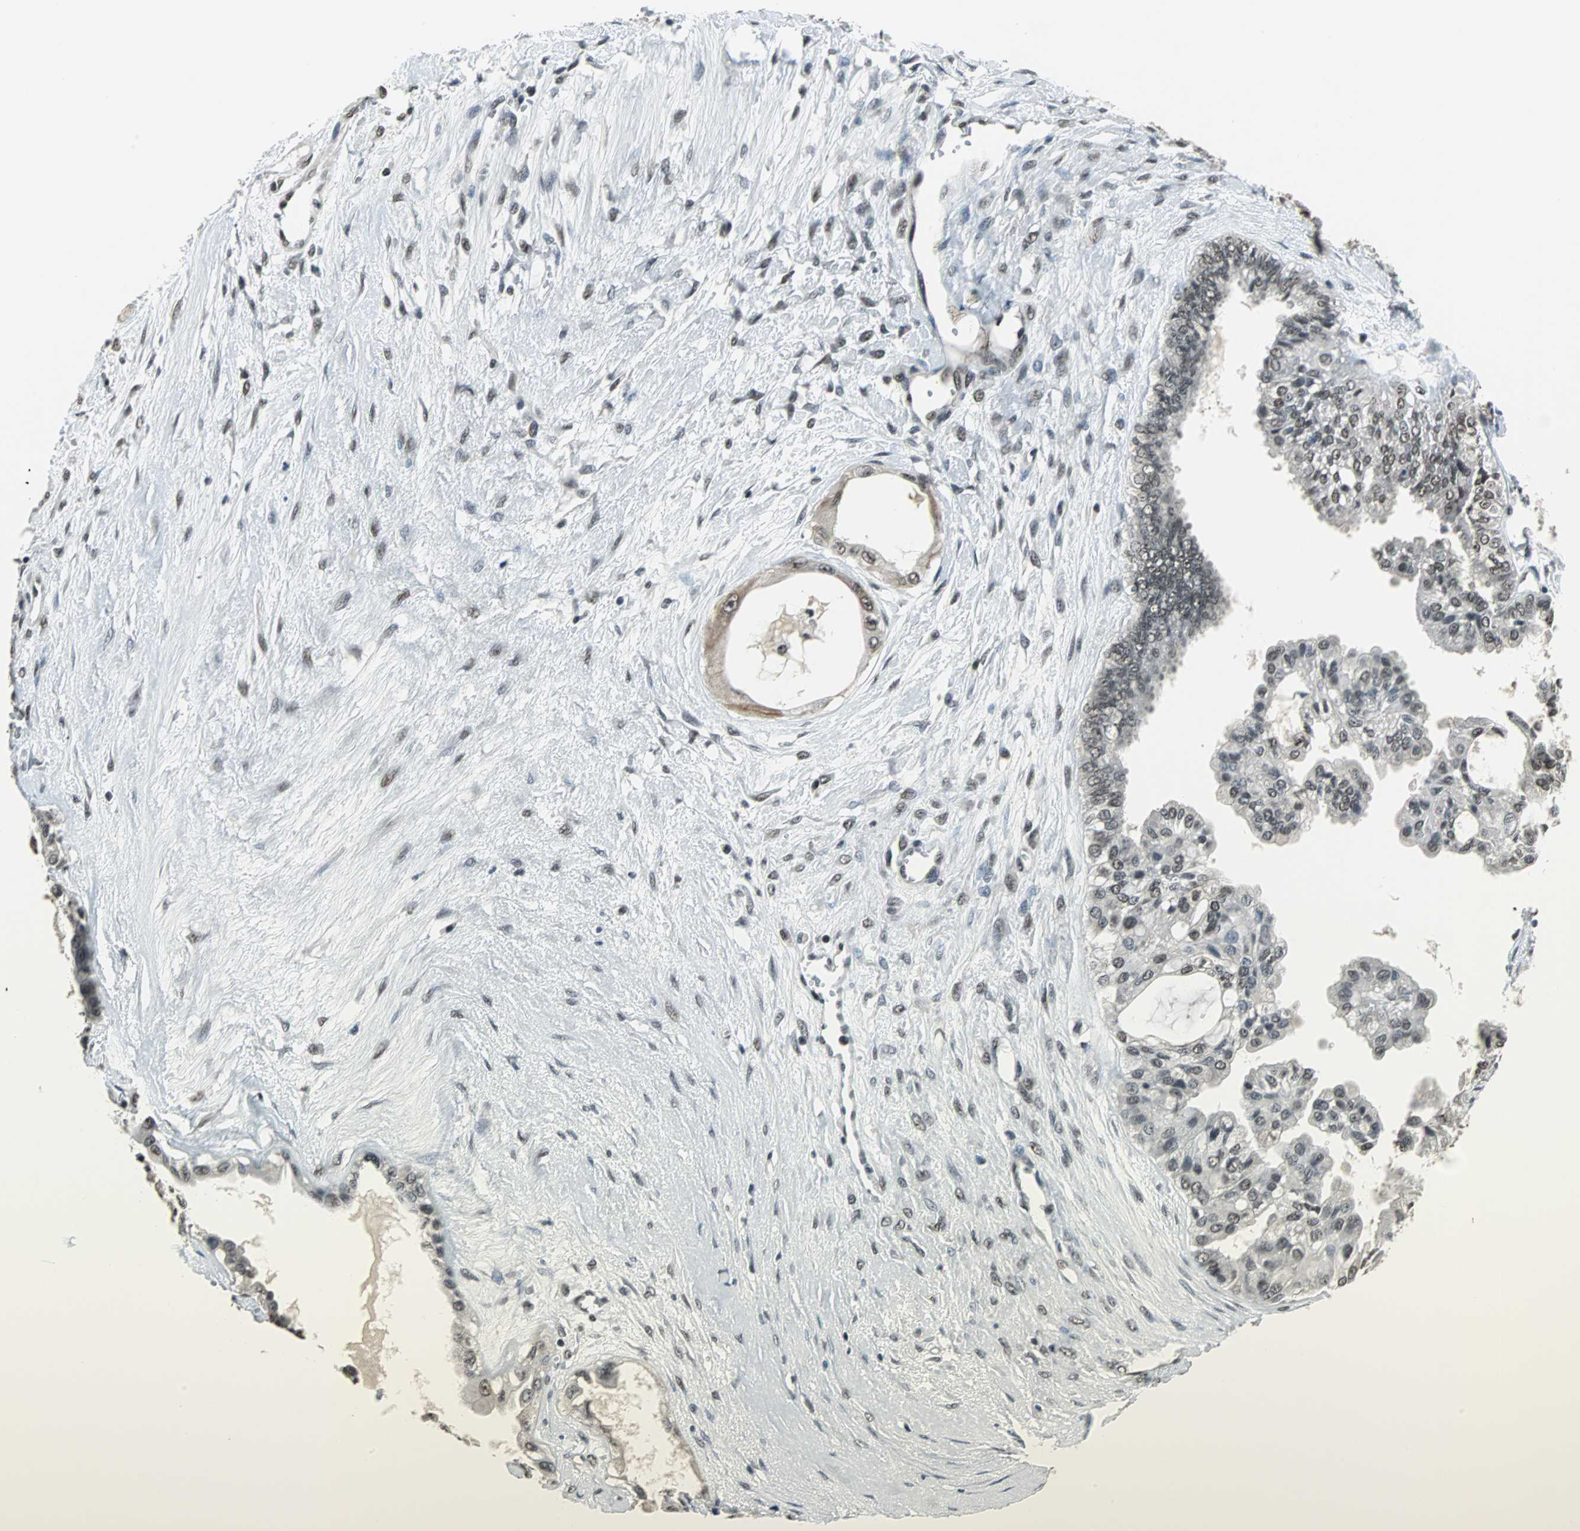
{"staining": {"intensity": "moderate", "quantity": ">75%", "location": "cytoplasmic/membranous,nuclear"}, "tissue": "ovarian cancer", "cell_type": "Tumor cells", "image_type": "cancer", "snomed": [{"axis": "morphology", "description": "Carcinoma, NOS"}, {"axis": "morphology", "description": "Carcinoma, endometroid"}, {"axis": "topography", "description": "Ovary"}], "caption": "IHC staining of ovarian cancer, which shows medium levels of moderate cytoplasmic/membranous and nuclear positivity in about >75% of tumor cells indicating moderate cytoplasmic/membranous and nuclear protein staining. The staining was performed using DAB (3,3'-diaminobenzidine) (brown) for protein detection and nuclei were counterstained in hematoxylin (blue).", "gene": "RBM14", "patient": {"sex": "female", "age": 50}}